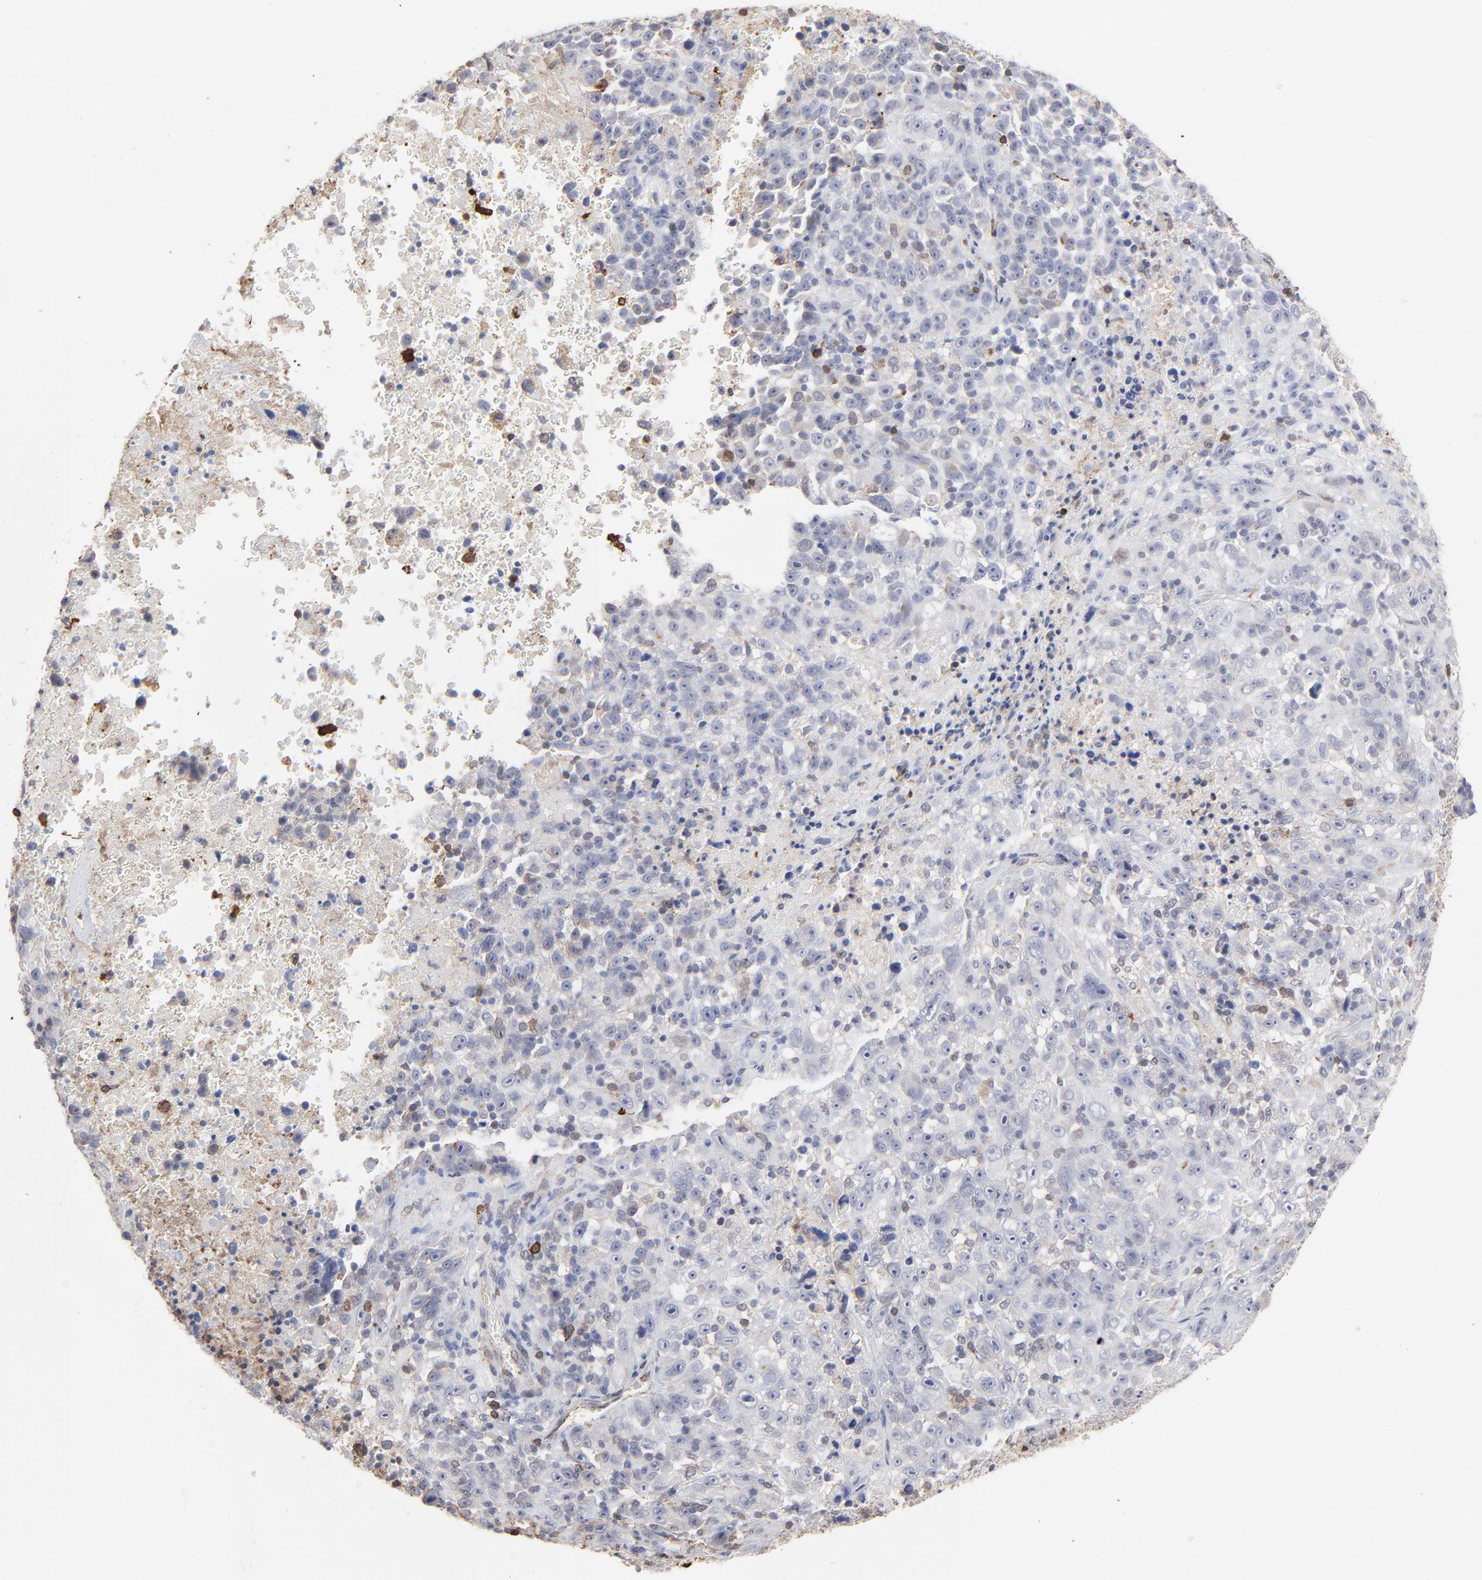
{"staining": {"intensity": "negative", "quantity": "none", "location": "none"}, "tissue": "melanoma", "cell_type": "Tumor cells", "image_type": "cancer", "snomed": [{"axis": "morphology", "description": "Malignant melanoma, Metastatic site"}, {"axis": "topography", "description": "Cerebral cortex"}], "caption": "Tumor cells show no significant staining in malignant melanoma (metastatic site).", "gene": "SLC6A14", "patient": {"sex": "female", "age": 52}}